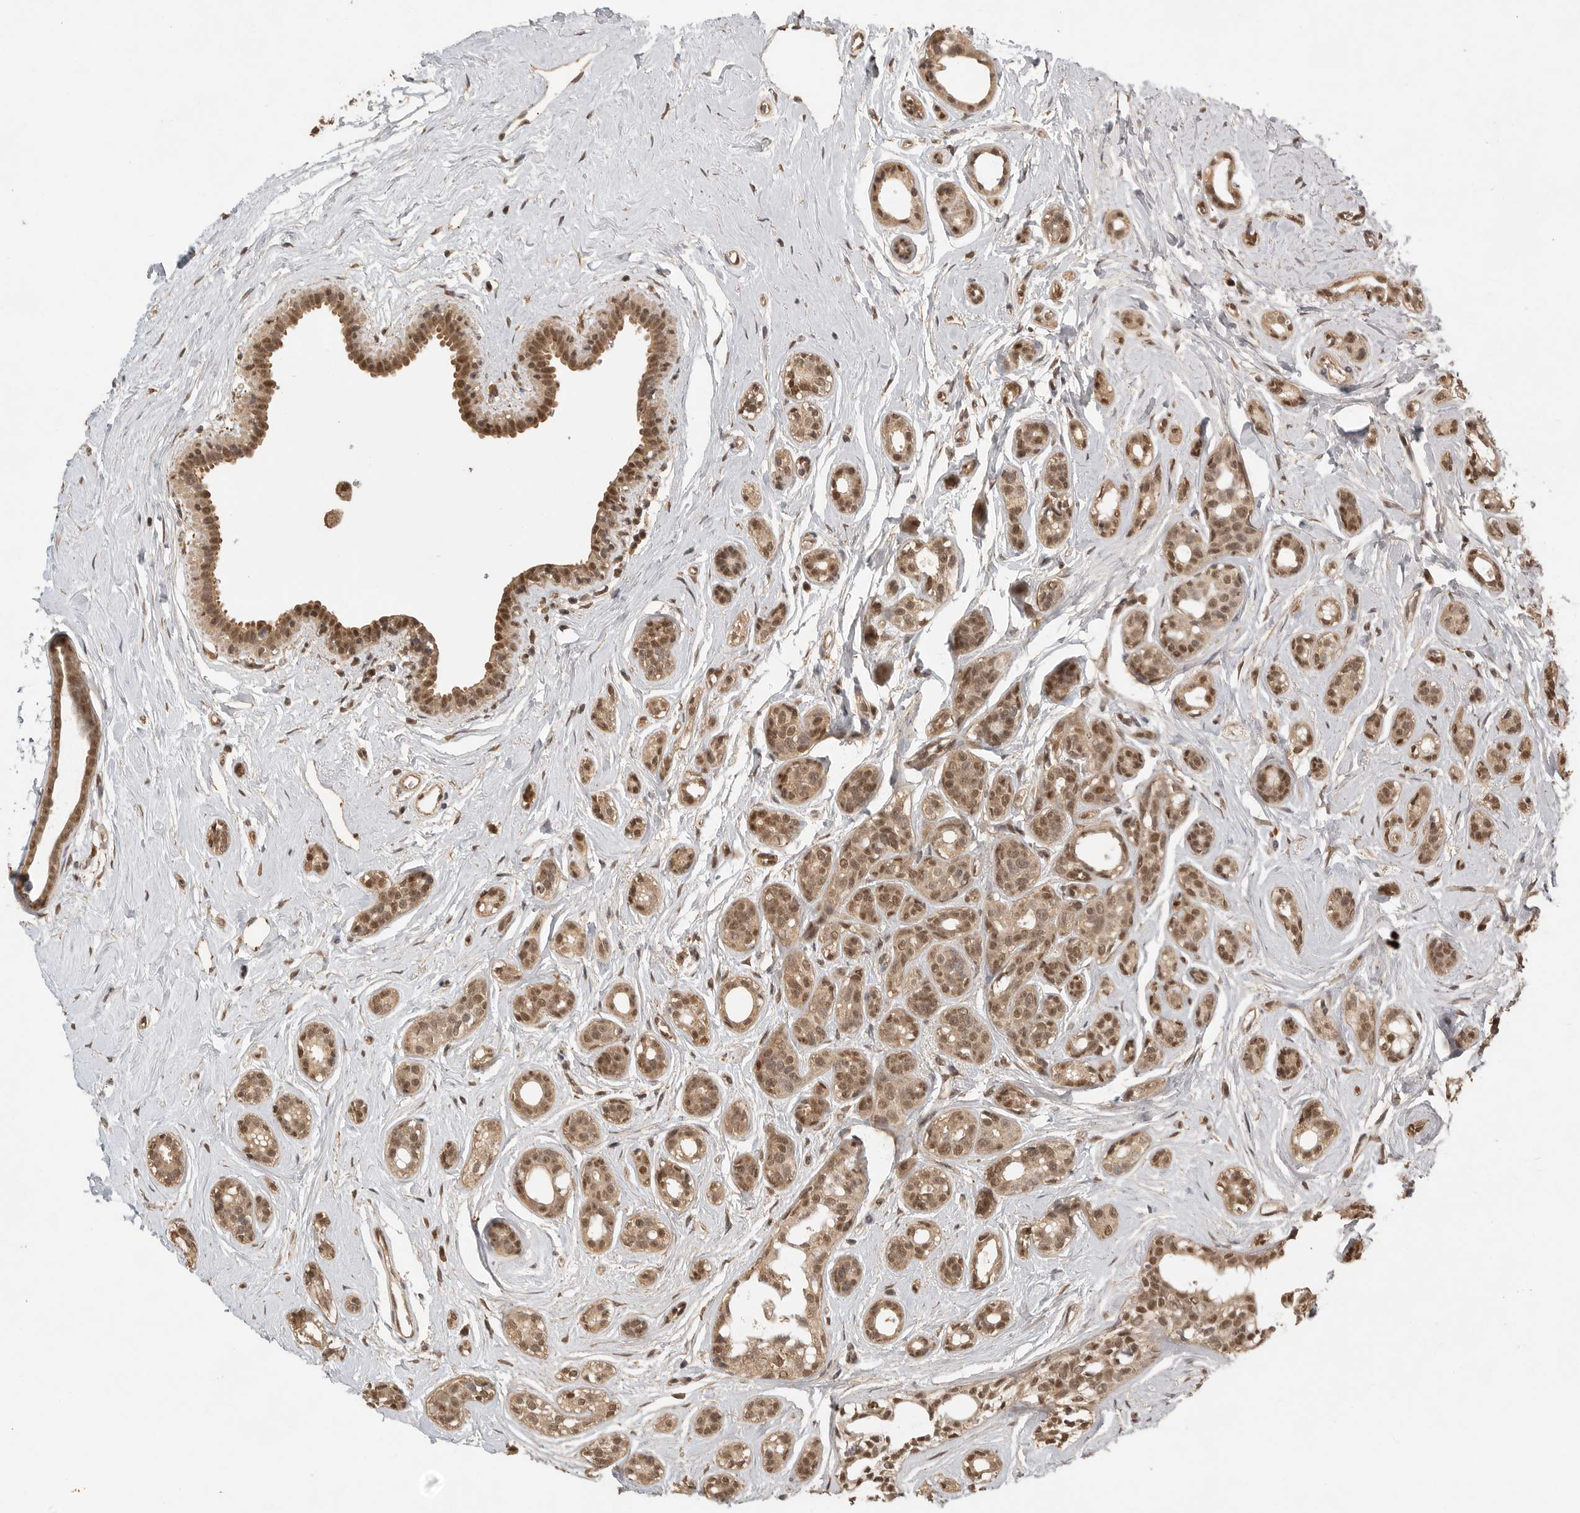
{"staining": {"intensity": "moderate", "quantity": ">75%", "location": "cytoplasmic/membranous,nuclear"}, "tissue": "breast cancer", "cell_type": "Tumor cells", "image_type": "cancer", "snomed": [{"axis": "morphology", "description": "Duct carcinoma"}, {"axis": "topography", "description": "Breast"}], "caption": "Immunohistochemistry micrograph of breast invasive ductal carcinoma stained for a protein (brown), which shows medium levels of moderate cytoplasmic/membranous and nuclear expression in approximately >75% of tumor cells.", "gene": "DFFA", "patient": {"sex": "female", "age": 55}}